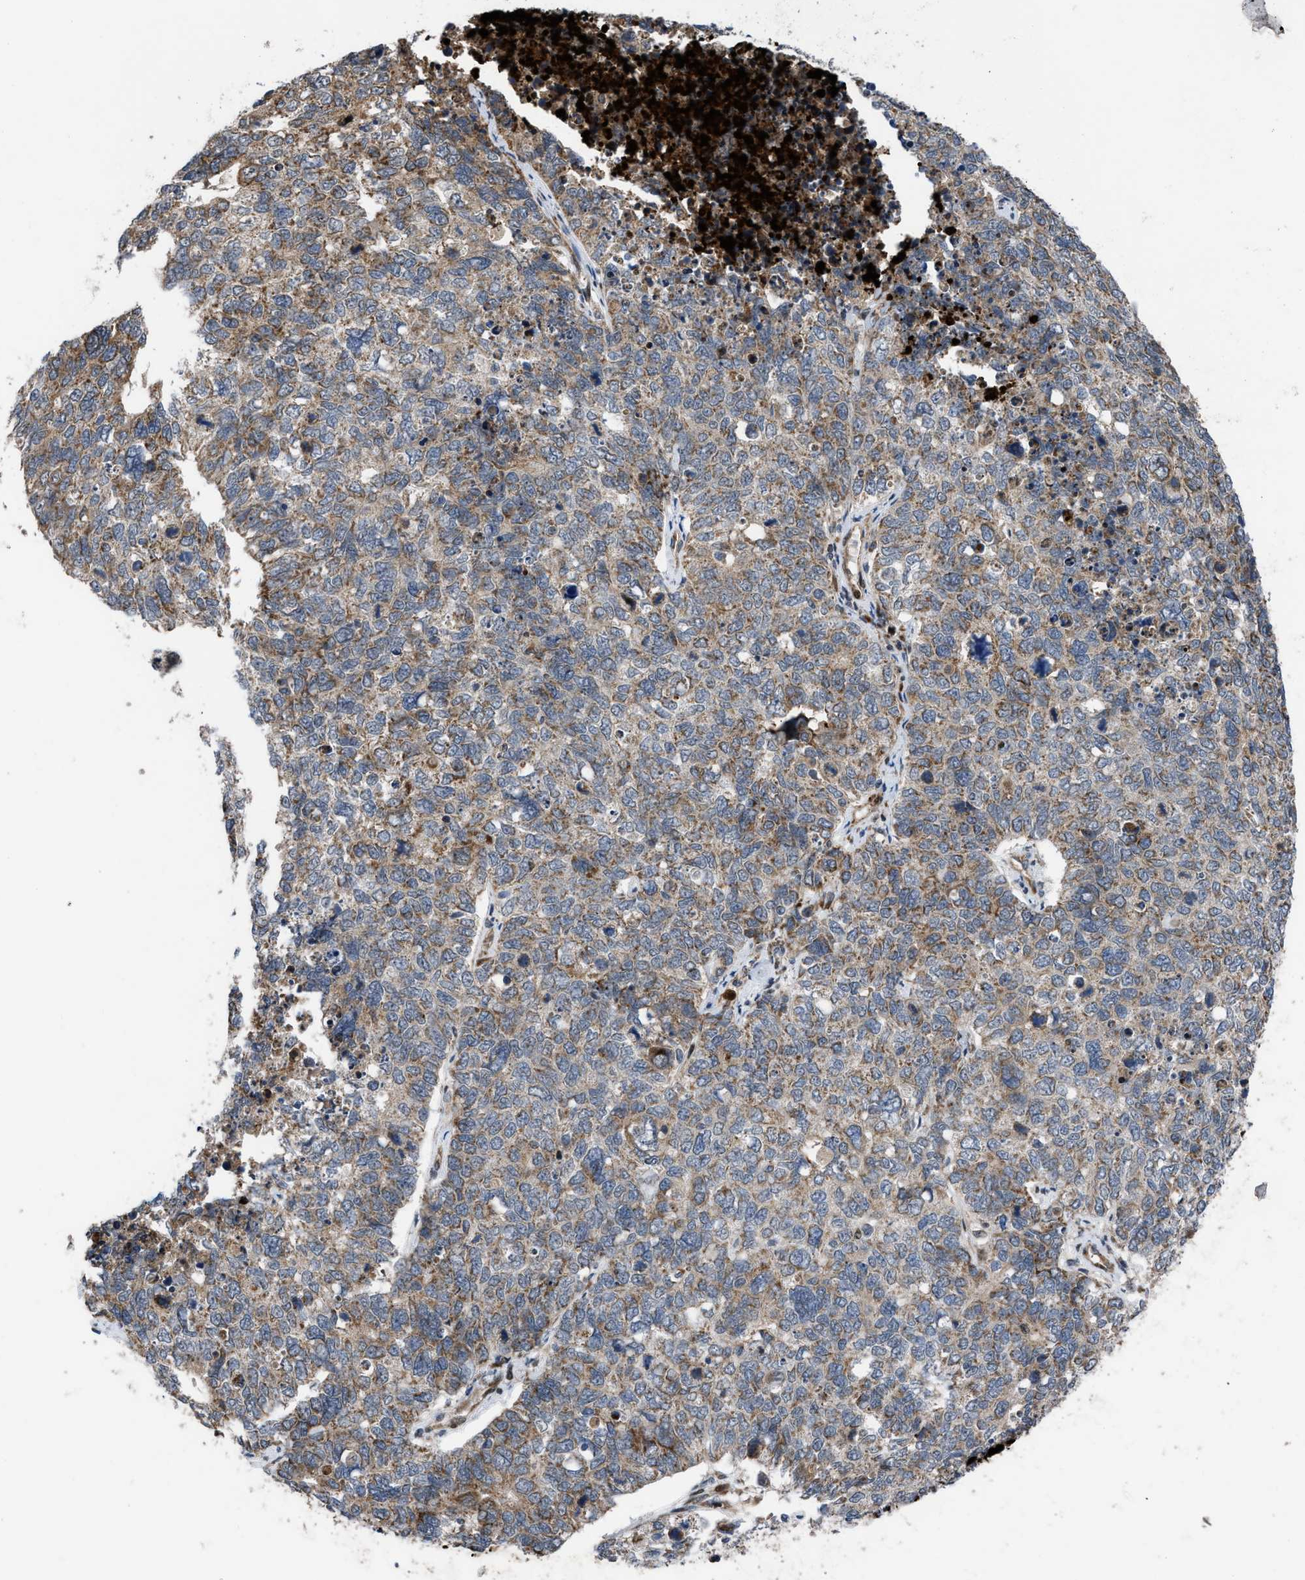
{"staining": {"intensity": "moderate", "quantity": ">75%", "location": "cytoplasmic/membranous"}, "tissue": "cervical cancer", "cell_type": "Tumor cells", "image_type": "cancer", "snomed": [{"axis": "morphology", "description": "Squamous cell carcinoma, NOS"}, {"axis": "topography", "description": "Cervix"}], "caption": "Protein staining of cervical cancer (squamous cell carcinoma) tissue demonstrates moderate cytoplasmic/membranous positivity in approximately >75% of tumor cells.", "gene": "AP3M2", "patient": {"sex": "female", "age": 63}}